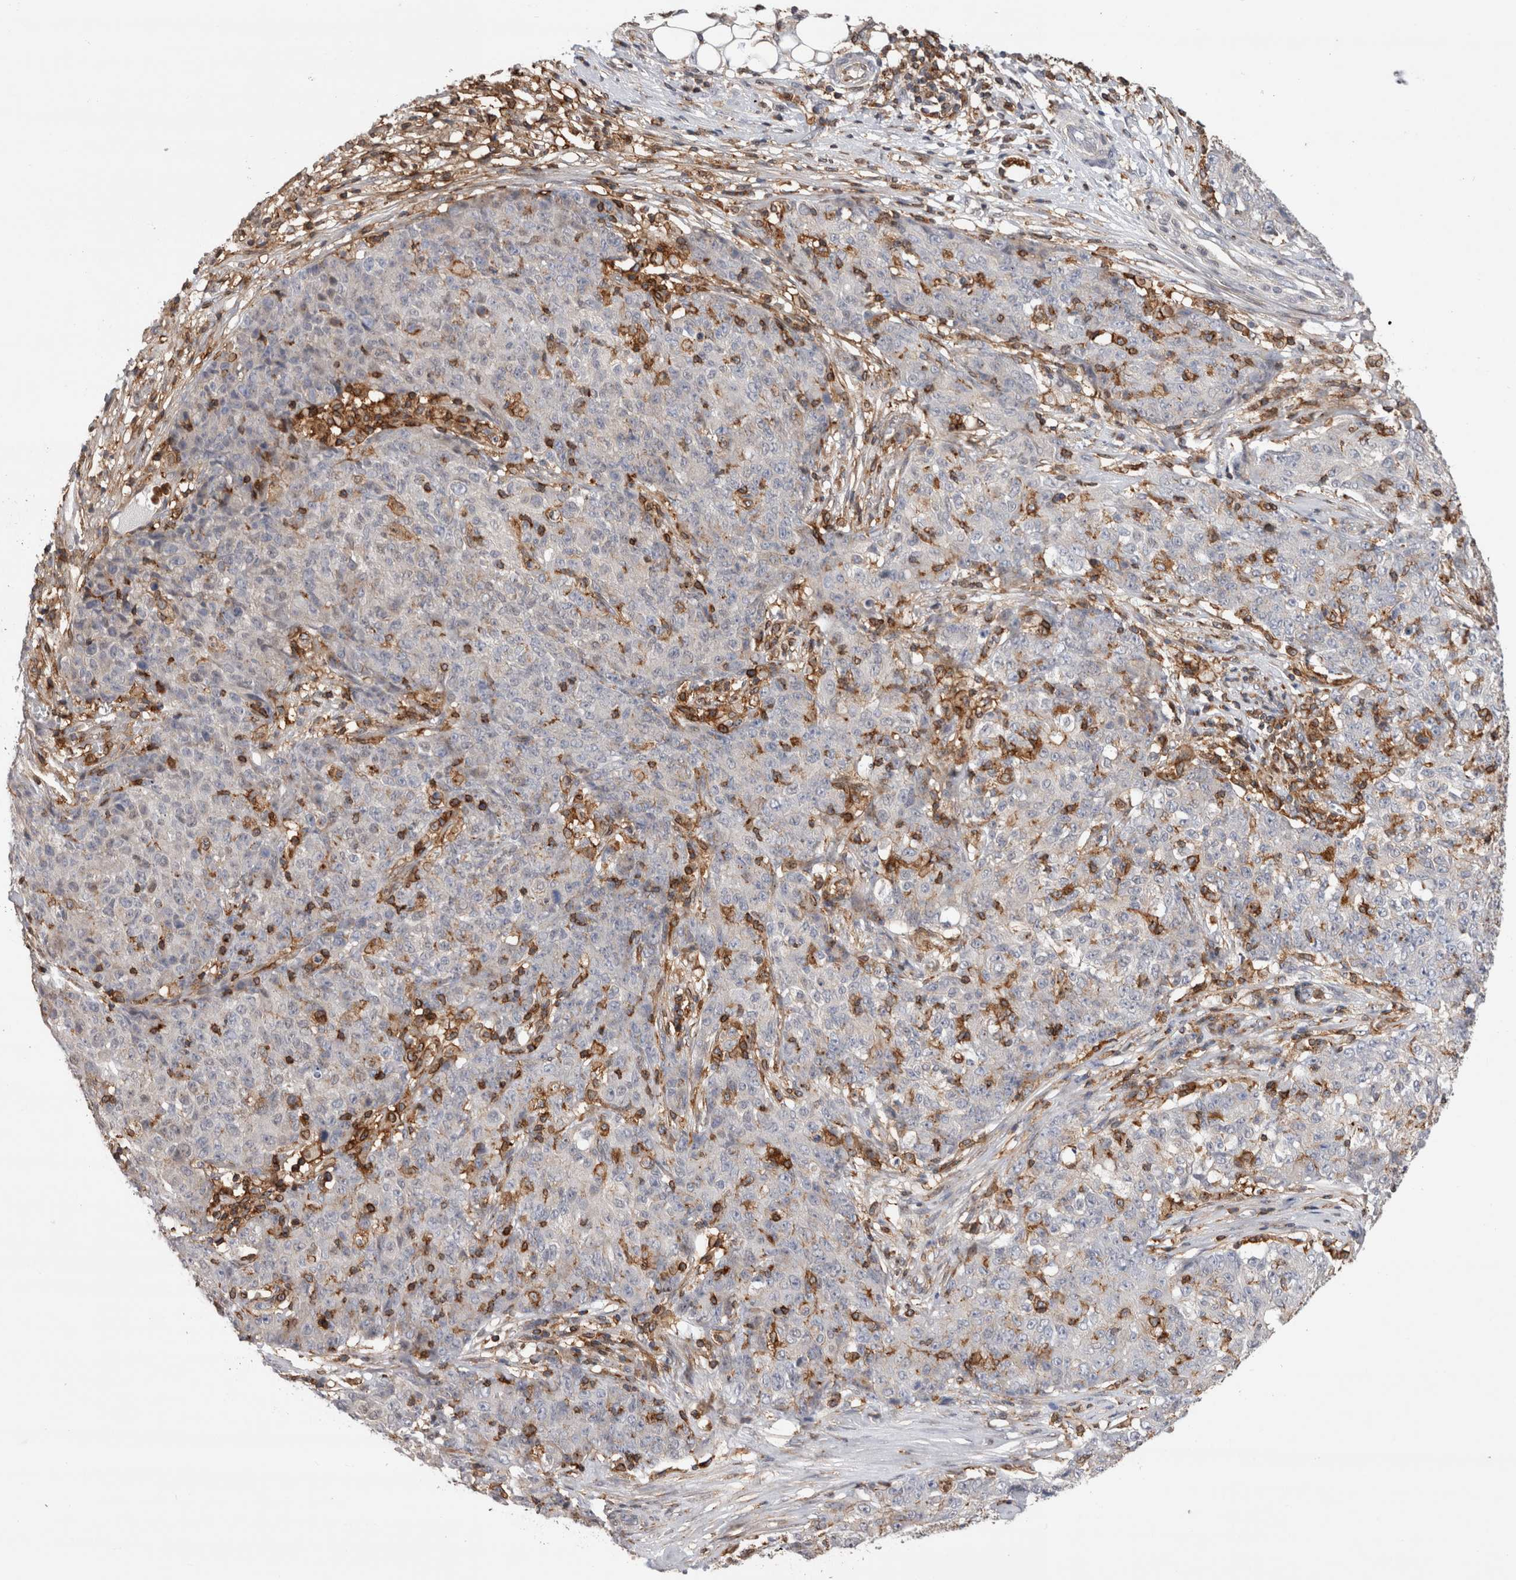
{"staining": {"intensity": "negative", "quantity": "none", "location": "none"}, "tissue": "ovarian cancer", "cell_type": "Tumor cells", "image_type": "cancer", "snomed": [{"axis": "morphology", "description": "Carcinoma, endometroid"}, {"axis": "topography", "description": "Ovary"}], "caption": "Tumor cells are negative for protein expression in human ovarian cancer.", "gene": "CCDC88B", "patient": {"sex": "female", "age": 42}}